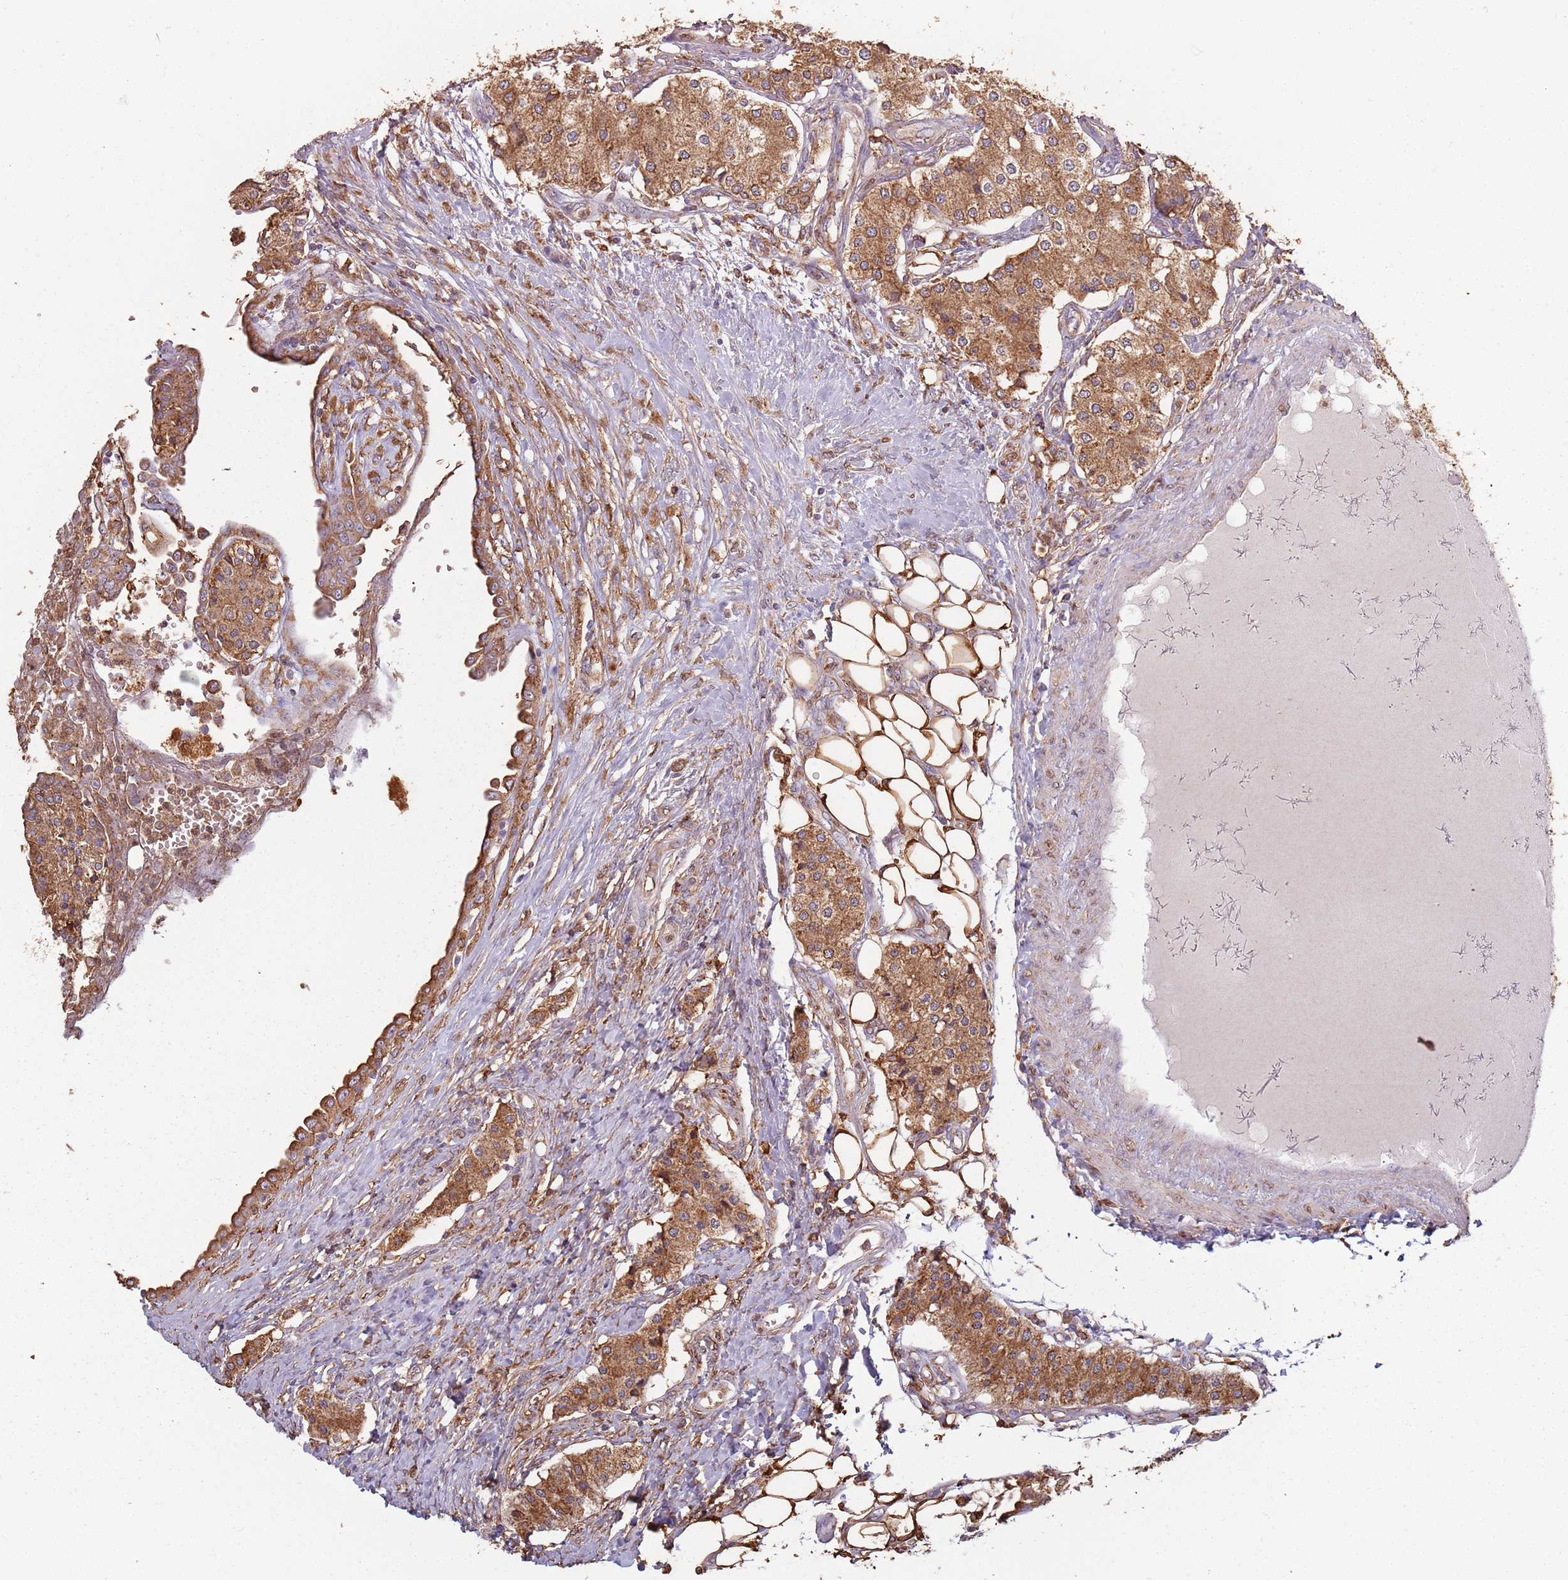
{"staining": {"intensity": "strong", "quantity": ">75%", "location": "cytoplasmic/membranous"}, "tissue": "carcinoid", "cell_type": "Tumor cells", "image_type": "cancer", "snomed": [{"axis": "morphology", "description": "Carcinoid, malignant, NOS"}, {"axis": "topography", "description": "Colon"}], "caption": "About >75% of tumor cells in human carcinoid show strong cytoplasmic/membranous protein staining as visualized by brown immunohistochemical staining.", "gene": "ATOSB", "patient": {"sex": "female", "age": 52}}